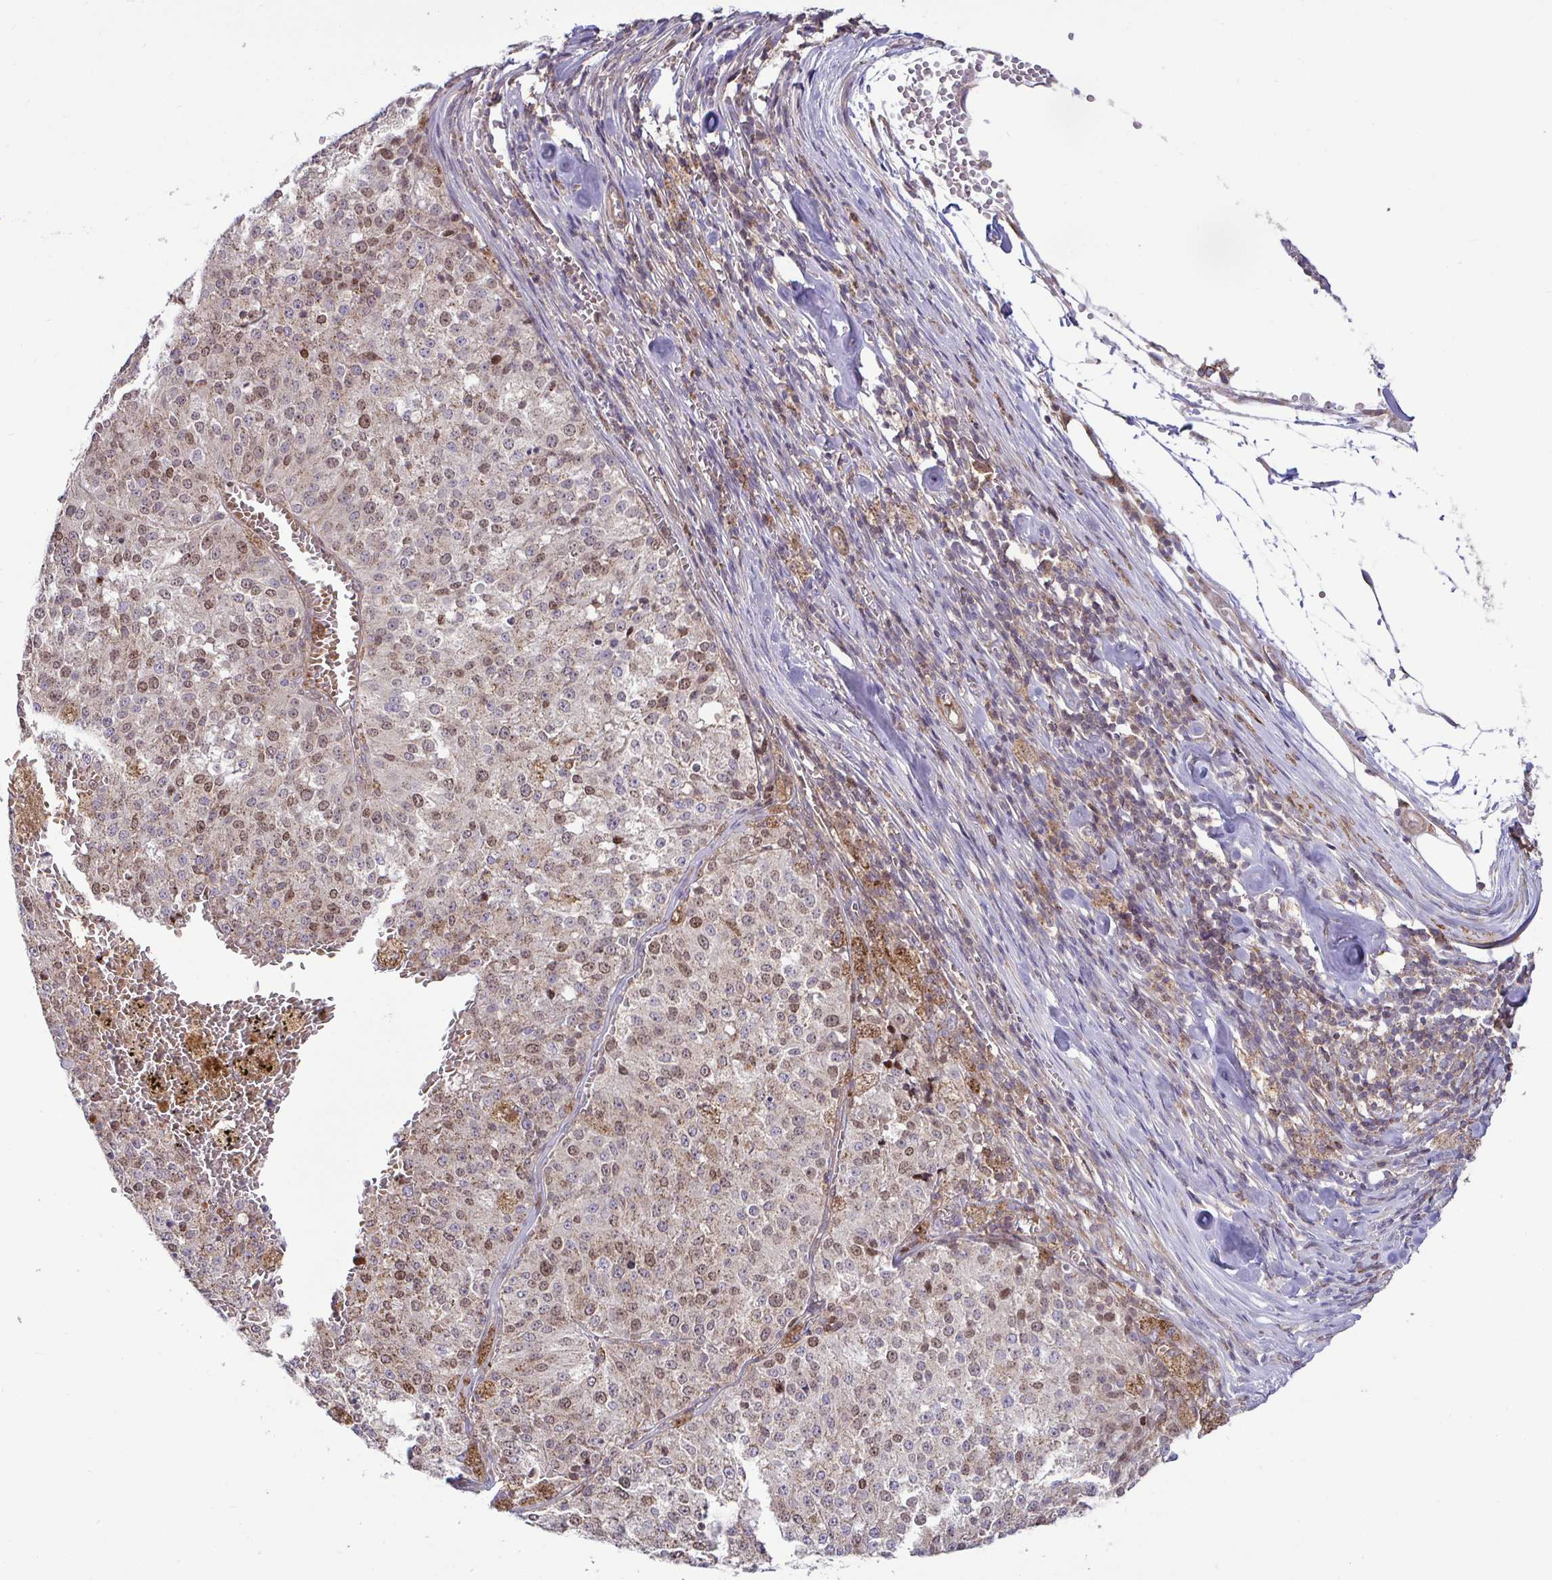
{"staining": {"intensity": "moderate", "quantity": "<25%", "location": "cytoplasmic/membranous,nuclear"}, "tissue": "melanoma", "cell_type": "Tumor cells", "image_type": "cancer", "snomed": [{"axis": "morphology", "description": "Malignant melanoma, Metastatic site"}, {"axis": "topography", "description": "Lymph node"}], "caption": "IHC micrograph of neoplastic tissue: malignant melanoma (metastatic site) stained using IHC shows low levels of moderate protein expression localized specifically in the cytoplasmic/membranous and nuclear of tumor cells, appearing as a cytoplasmic/membranous and nuclear brown color.", "gene": "SPRY1", "patient": {"sex": "female", "age": 64}}